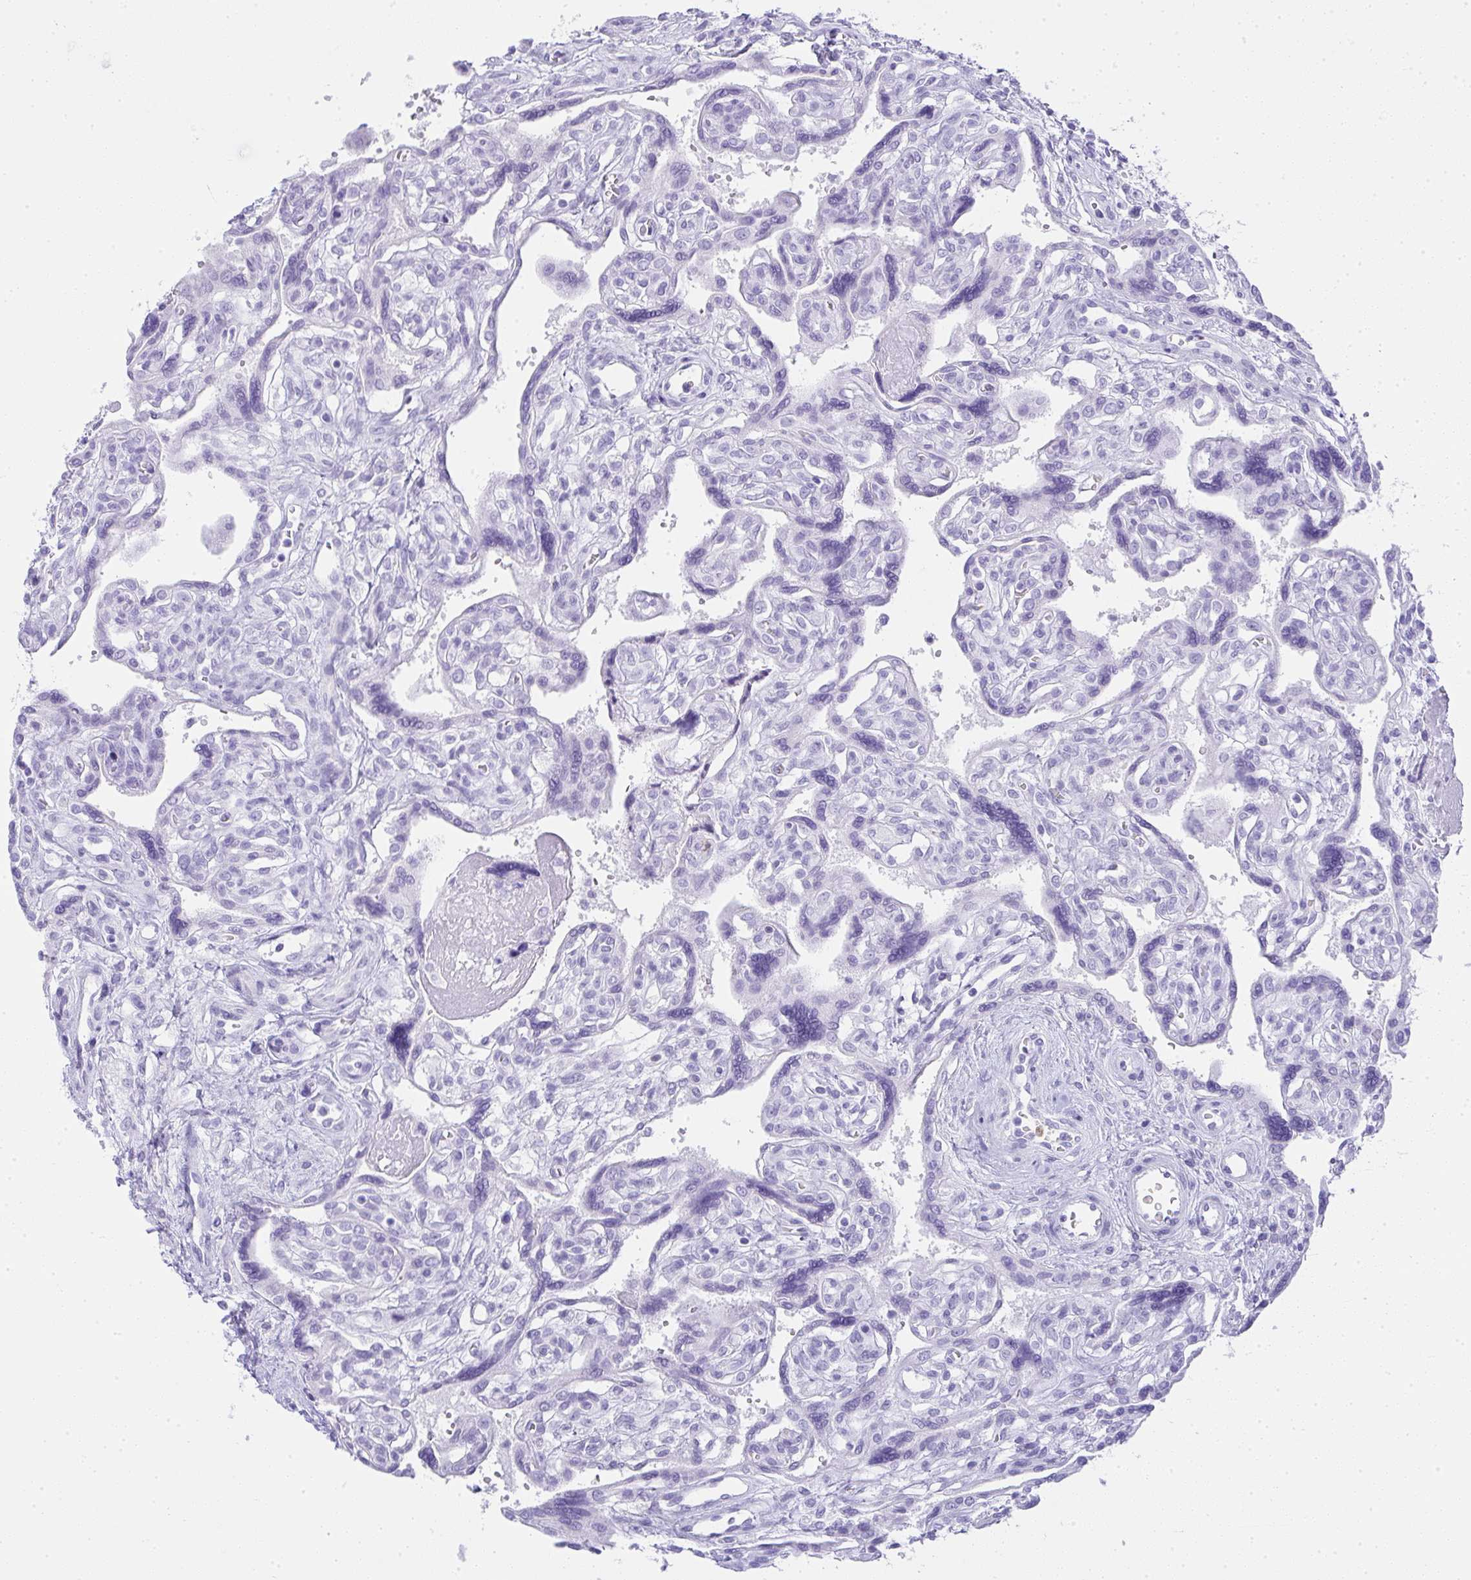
{"staining": {"intensity": "negative", "quantity": "none", "location": "none"}, "tissue": "placenta", "cell_type": "Trophoblastic cells", "image_type": "normal", "snomed": [{"axis": "morphology", "description": "Normal tissue, NOS"}, {"axis": "topography", "description": "Placenta"}], "caption": "Micrograph shows no significant protein expression in trophoblastic cells of benign placenta.", "gene": "CDADC1", "patient": {"sex": "female", "age": 39}}